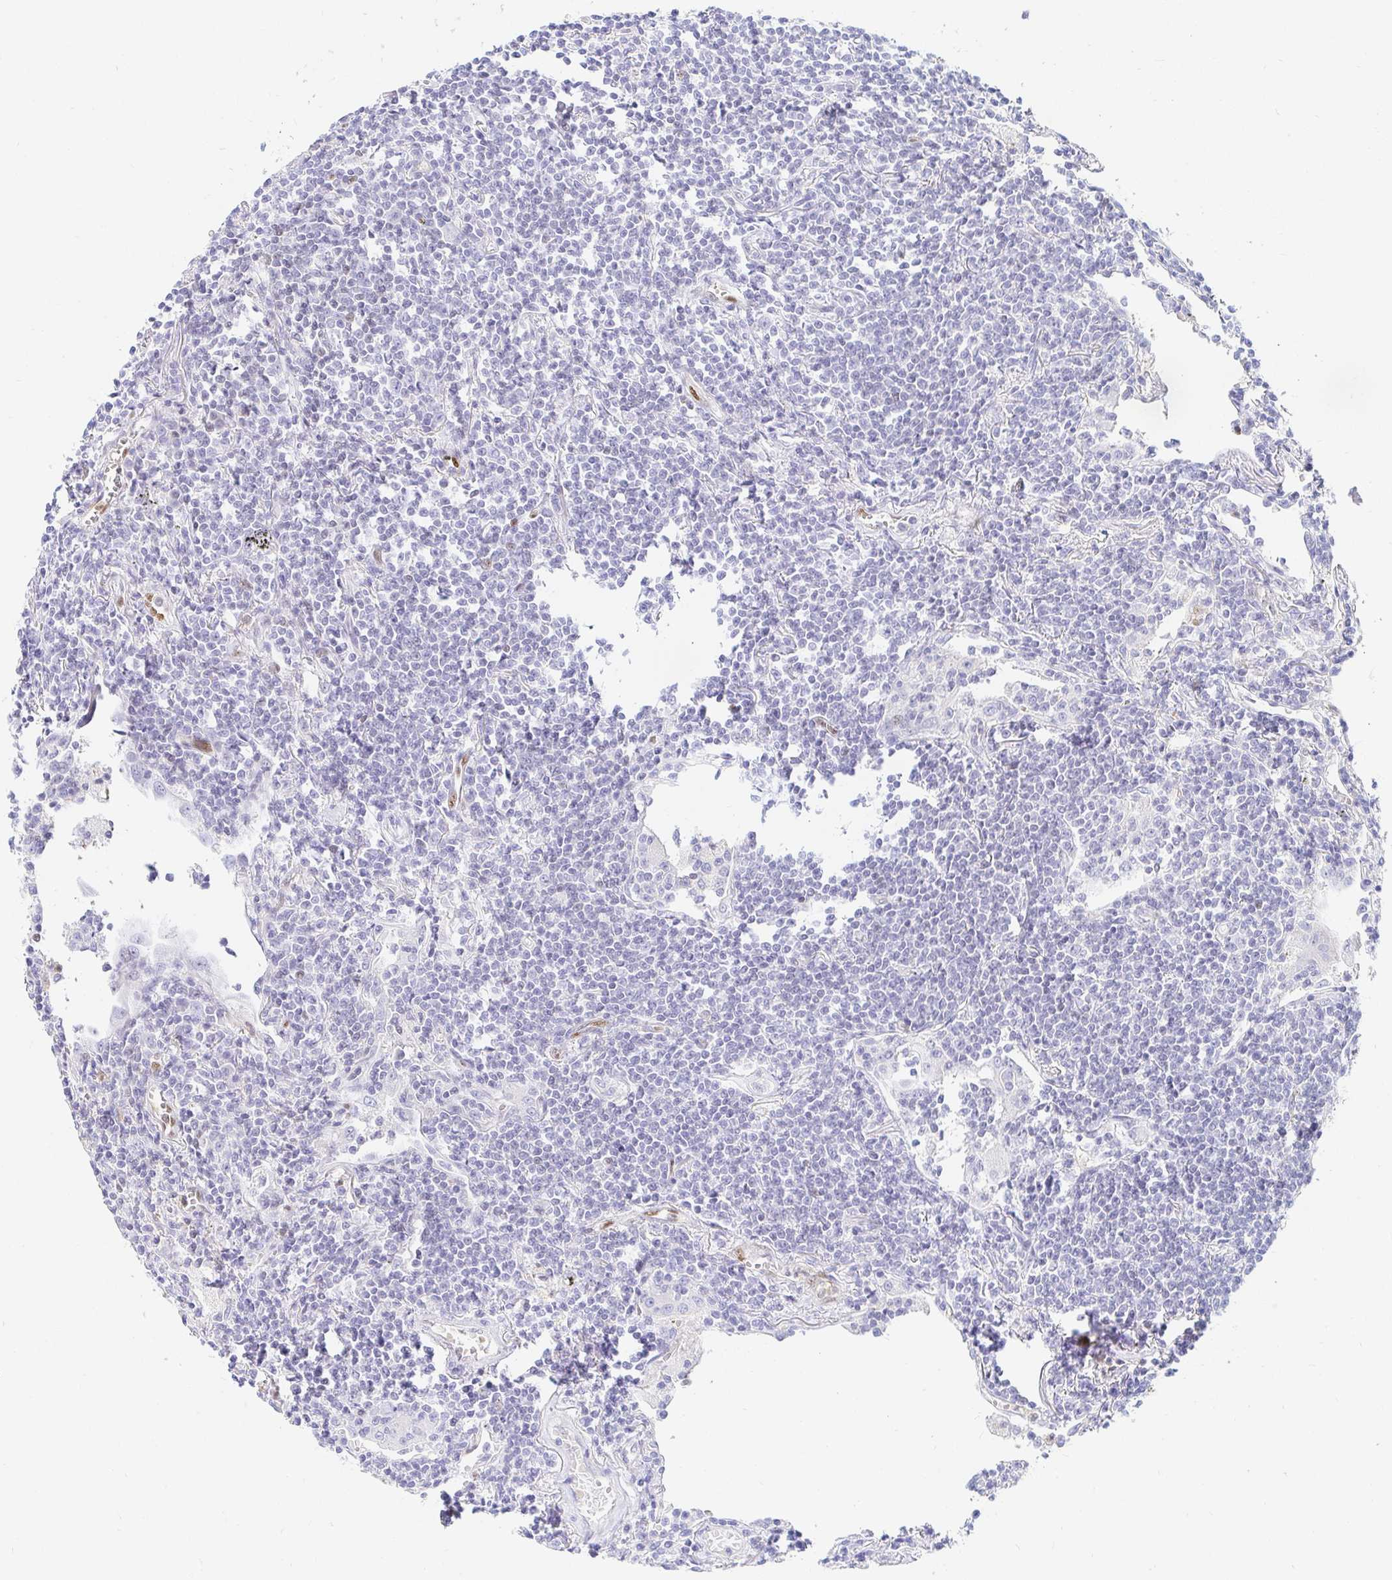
{"staining": {"intensity": "negative", "quantity": "none", "location": "none"}, "tissue": "lymphoma", "cell_type": "Tumor cells", "image_type": "cancer", "snomed": [{"axis": "morphology", "description": "Malignant lymphoma, non-Hodgkin's type, Low grade"}, {"axis": "topography", "description": "Lung"}], "caption": "Tumor cells are negative for protein expression in human low-grade malignant lymphoma, non-Hodgkin's type.", "gene": "HINFP", "patient": {"sex": "female", "age": 71}}